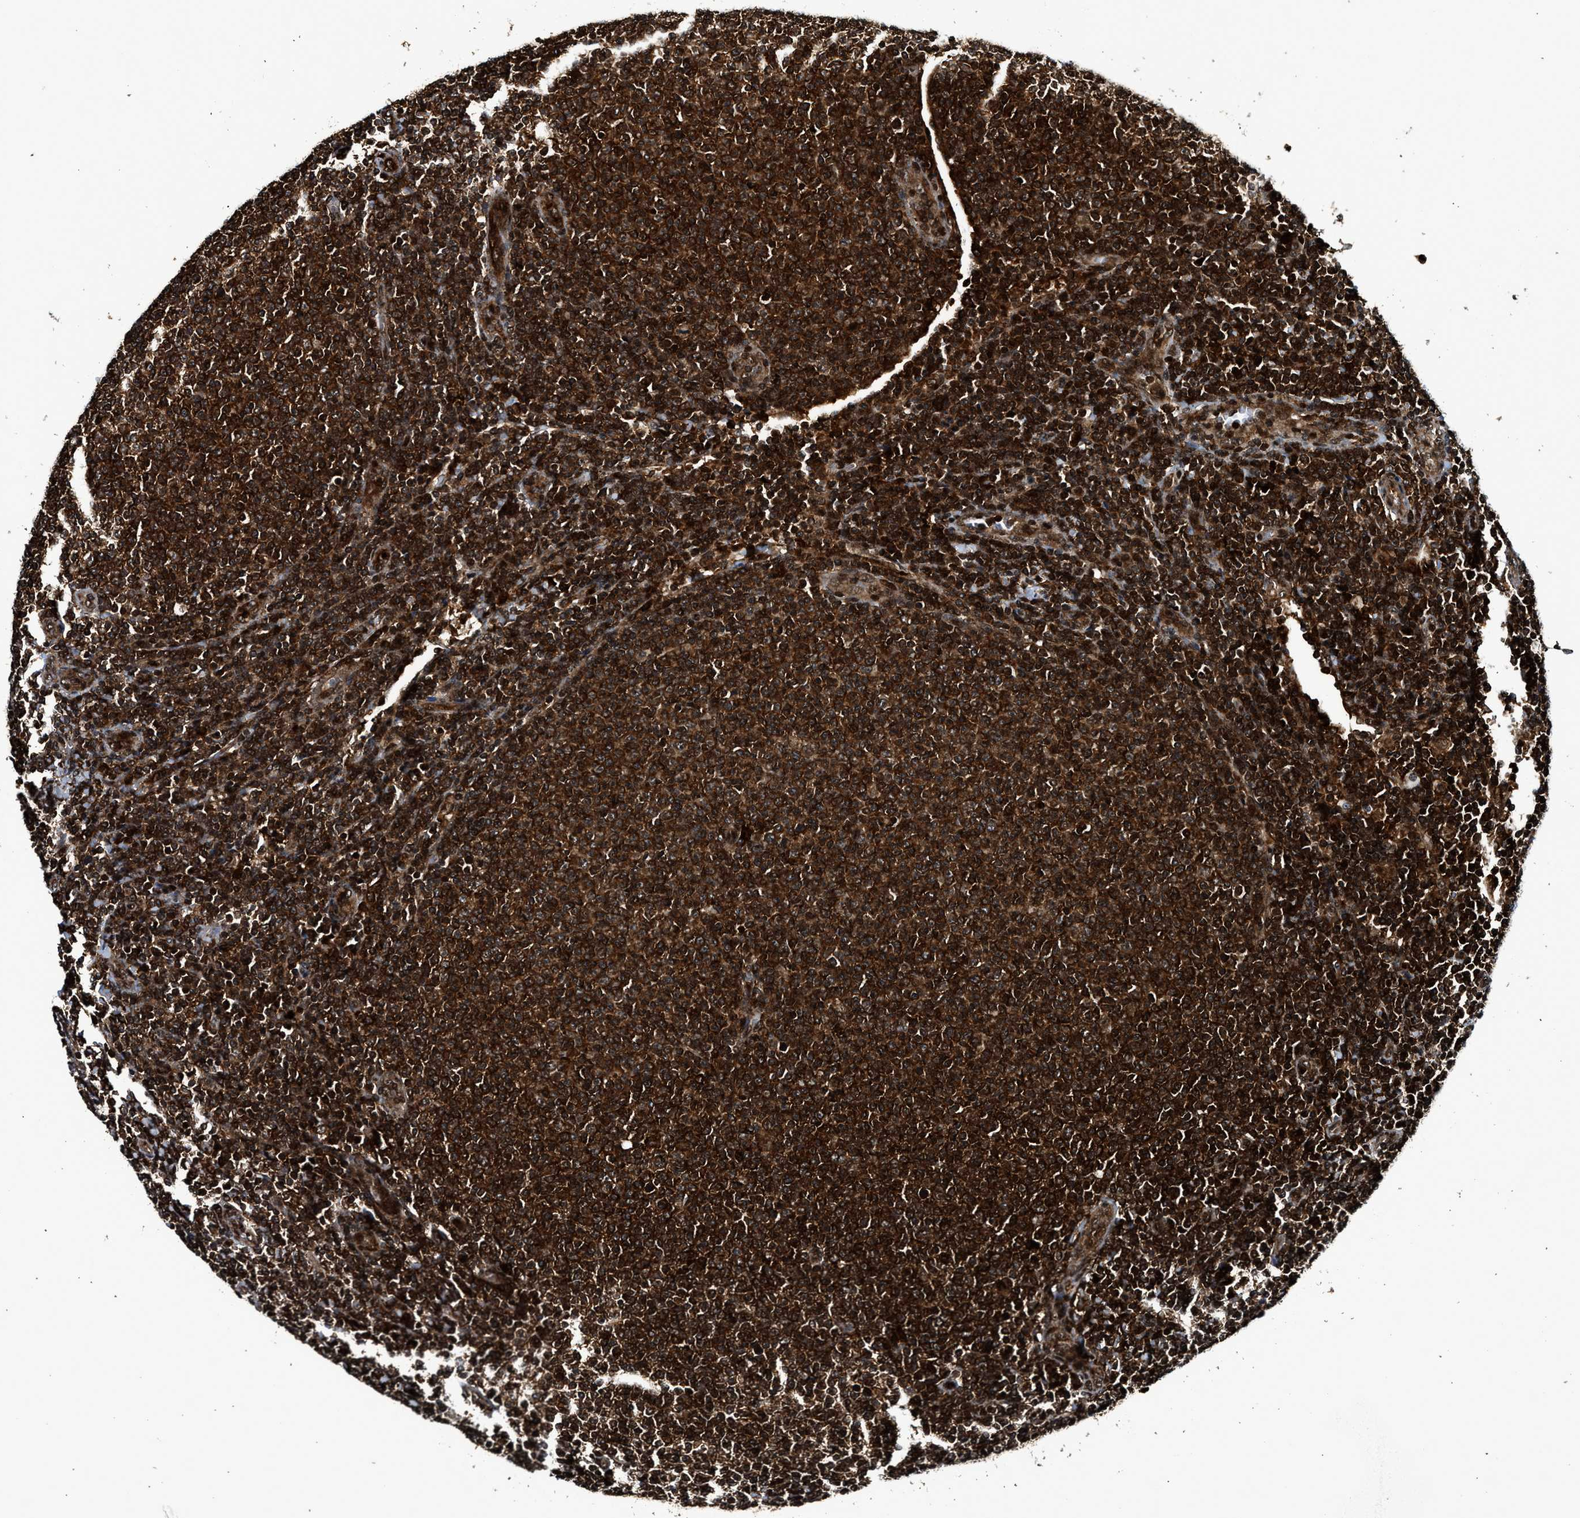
{"staining": {"intensity": "strong", "quantity": ">75%", "location": "cytoplasmic/membranous,nuclear"}, "tissue": "lymphoma", "cell_type": "Tumor cells", "image_type": "cancer", "snomed": [{"axis": "morphology", "description": "Malignant lymphoma, non-Hodgkin's type, Low grade"}, {"axis": "topography", "description": "Lymph node"}], "caption": "Lymphoma stained for a protein exhibits strong cytoplasmic/membranous and nuclear positivity in tumor cells.", "gene": "MDM2", "patient": {"sex": "male", "age": 66}}